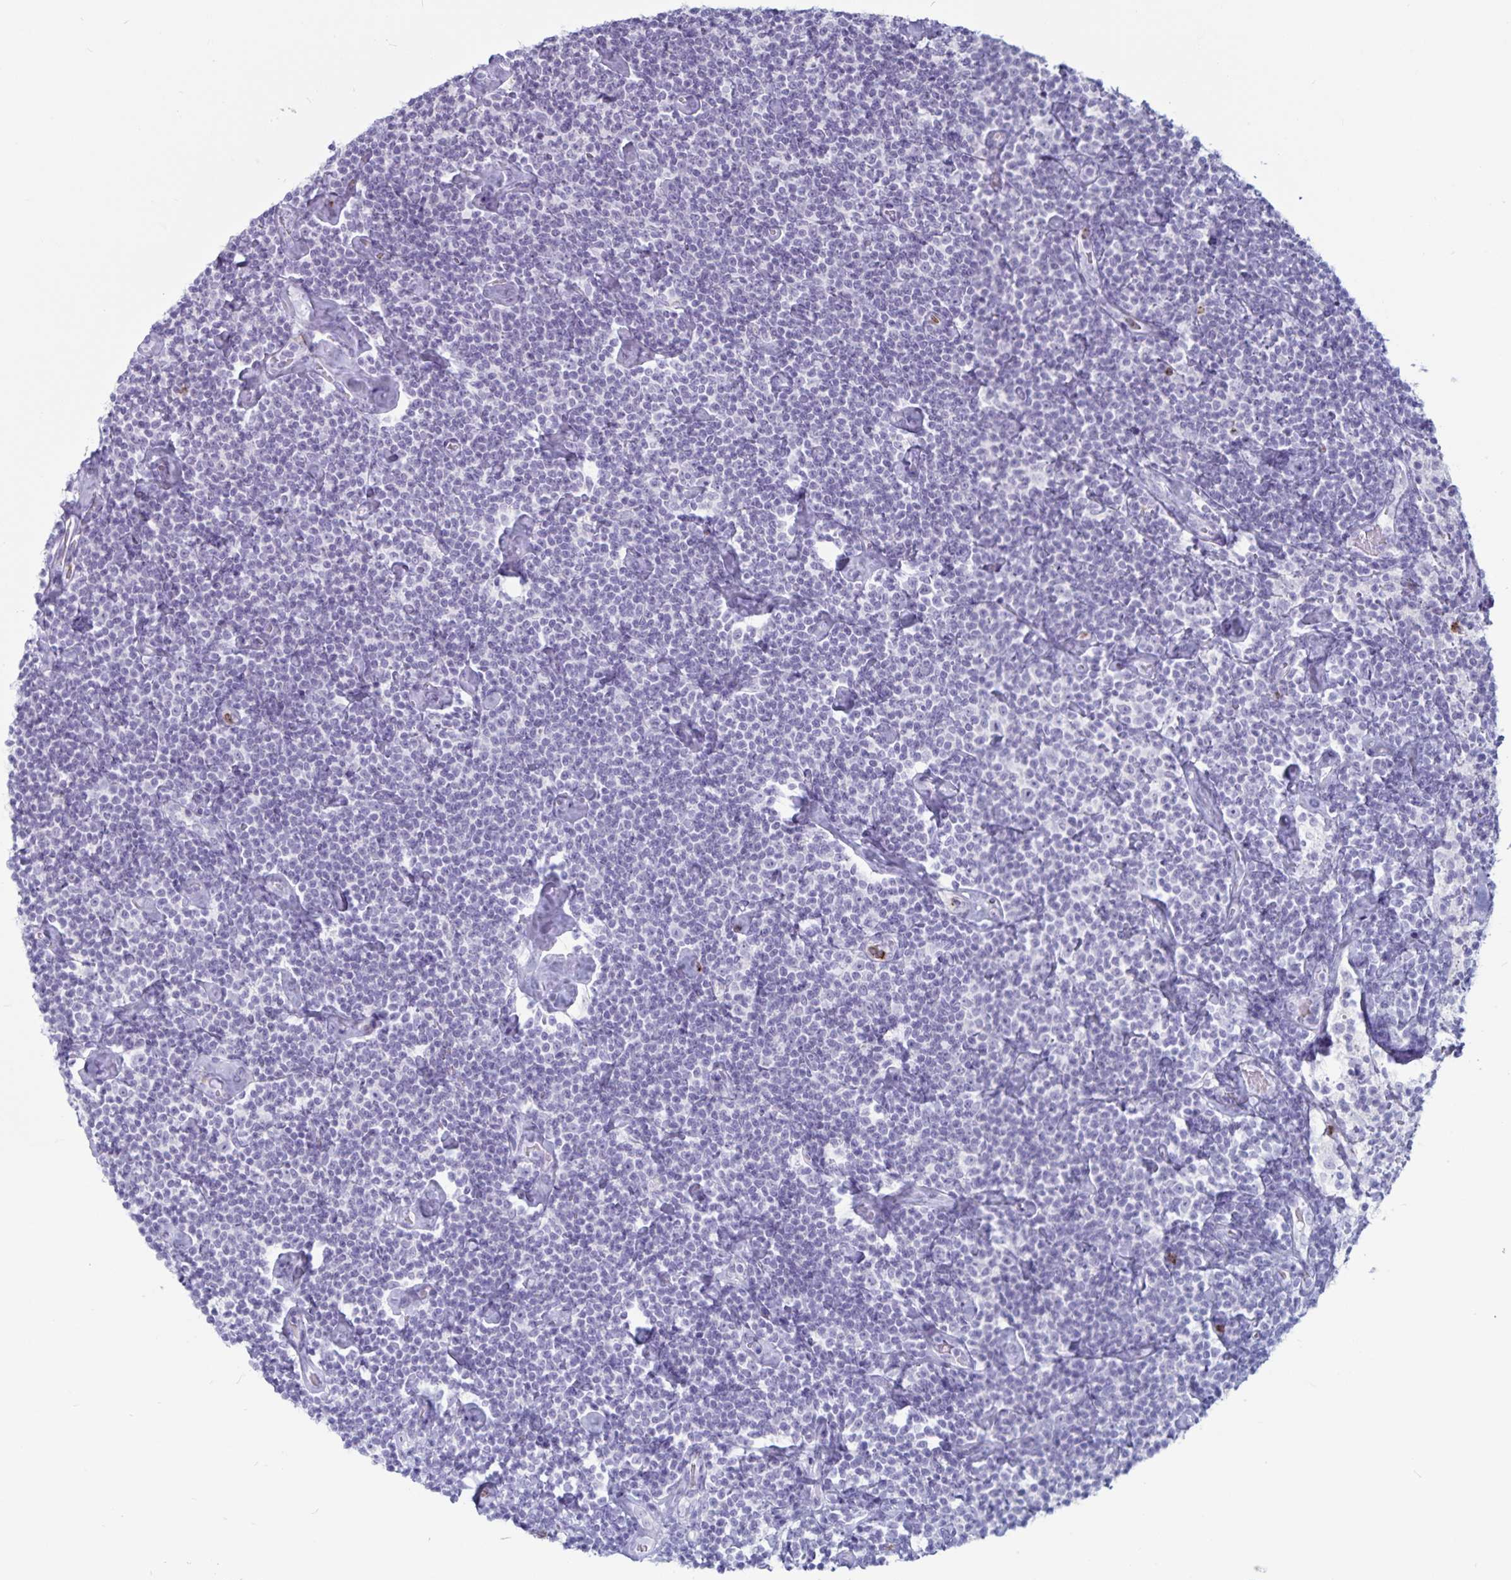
{"staining": {"intensity": "negative", "quantity": "none", "location": "none"}, "tissue": "lymphoma", "cell_type": "Tumor cells", "image_type": "cancer", "snomed": [{"axis": "morphology", "description": "Malignant lymphoma, non-Hodgkin's type, Low grade"}, {"axis": "topography", "description": "Lymph node"}], "caption": "Immunohistochemistry (IHC) image of neoplastic tissue: human malignant lymphoma, non-Hodgkin's type (low-grade) stained with DAB (3,3'-diaminobenzidine) displays no significant protein staining in tumor cells.", "gene": "GNLY", "patient": {"sex": "male", "age": 81}}